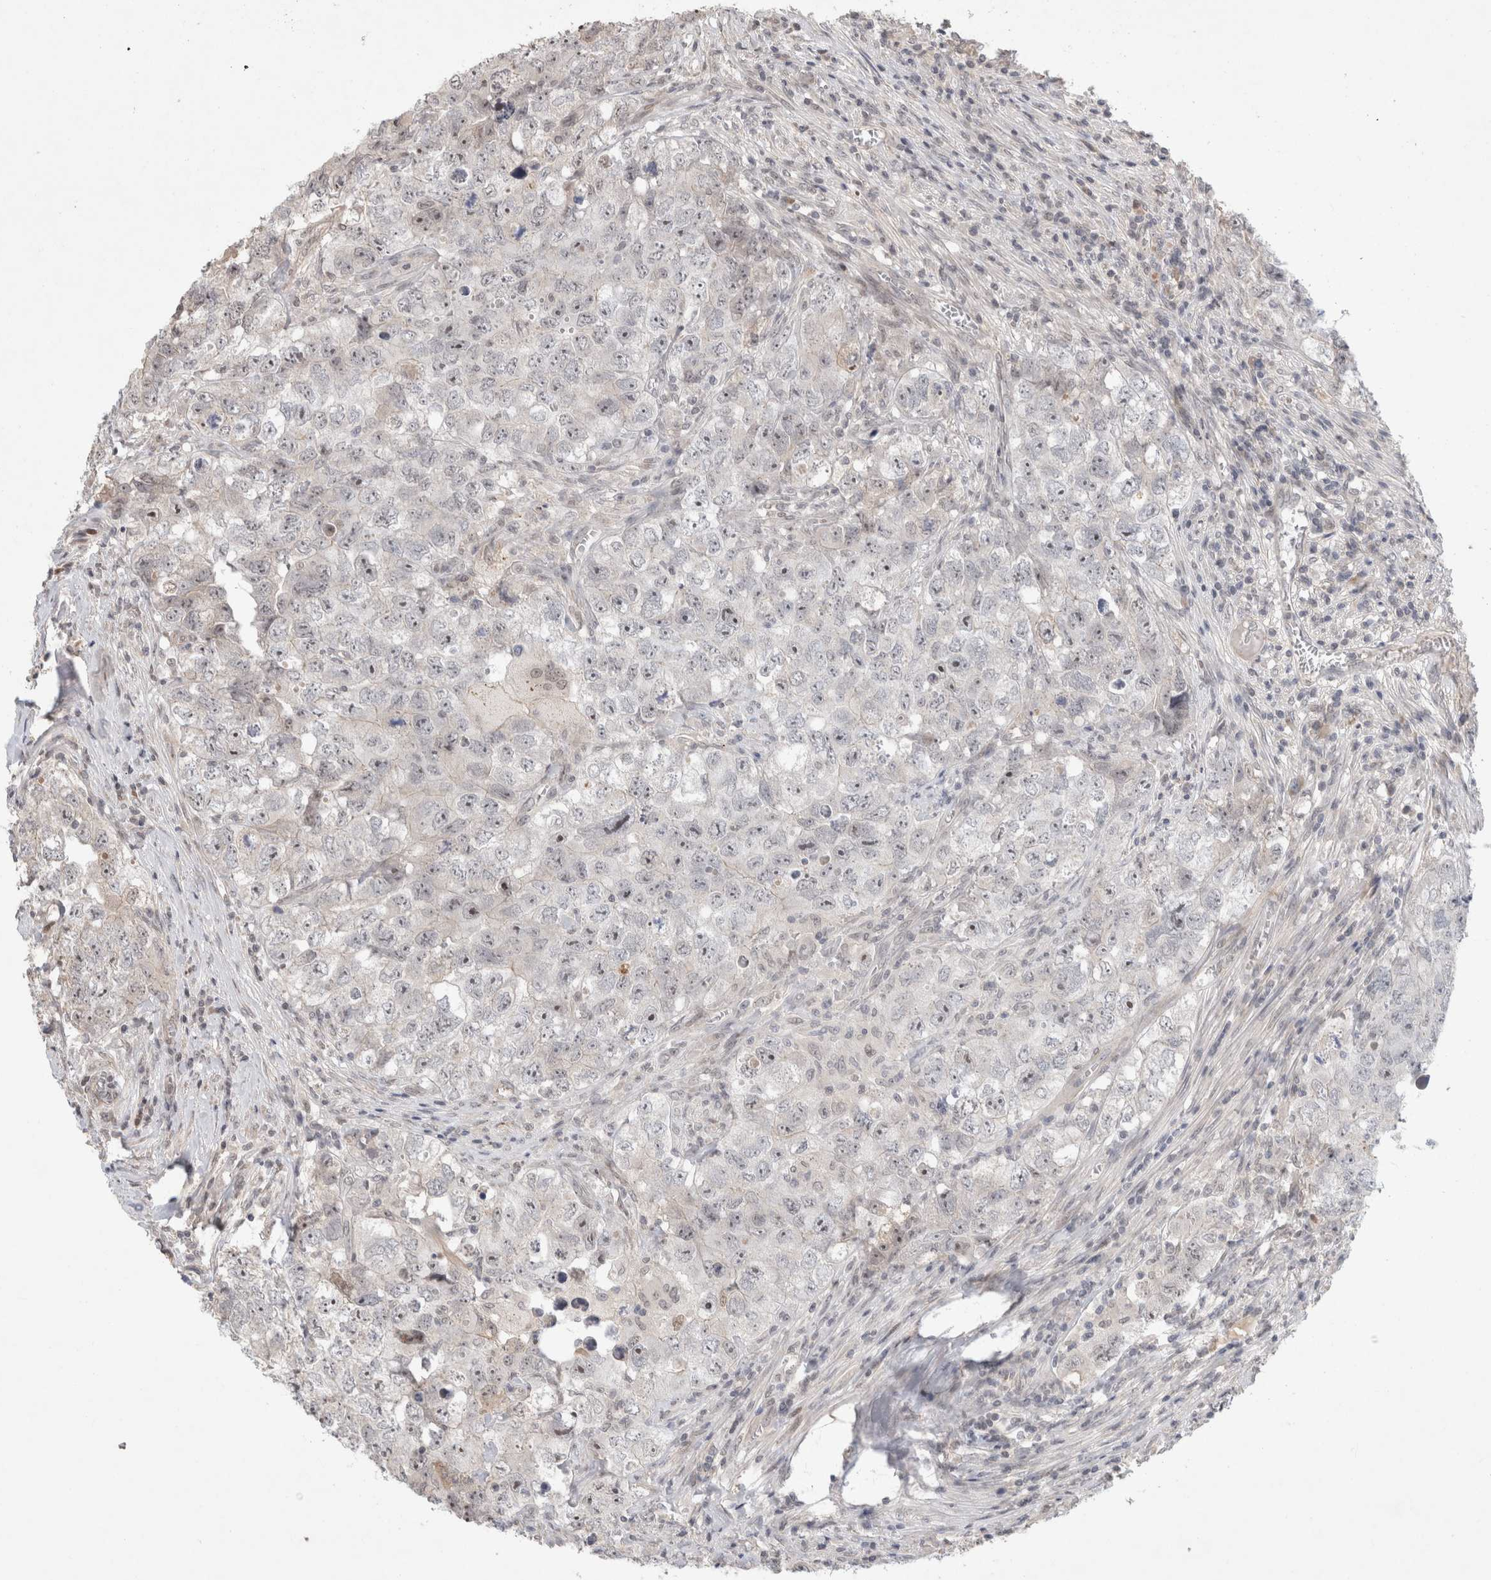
{"staining": {"intensity": "negative", "quantity": "none", "location": "none"}, "tissue": "testis cancer", "cell_type": "Tumor cells", "image_type": "cancer", "snomed": [{"axis": "morphology", "description": "Seminoma, NOS"}, {"axis": "morphology", "description": "Carcinoma, Embryonal, NOS"}, {"axis": "topography", "description": "Testis"}], "caption": "Immunohistochemistry (IHC) micrograph of neoplastic tissue: testis cancer stained with DAB (3,3'-diaminobenzidine) demonstrates no significant protein expression in tumor cells. Brightfield microscopy of immunohistochemistry (IHC) stained with DAB (3,3'-diaminobenzidine) (brown) and hematoxylin (blue), captured at high magnification.", "gene": "SYDE2", "patient": {"sex": "male", "age": 43}}